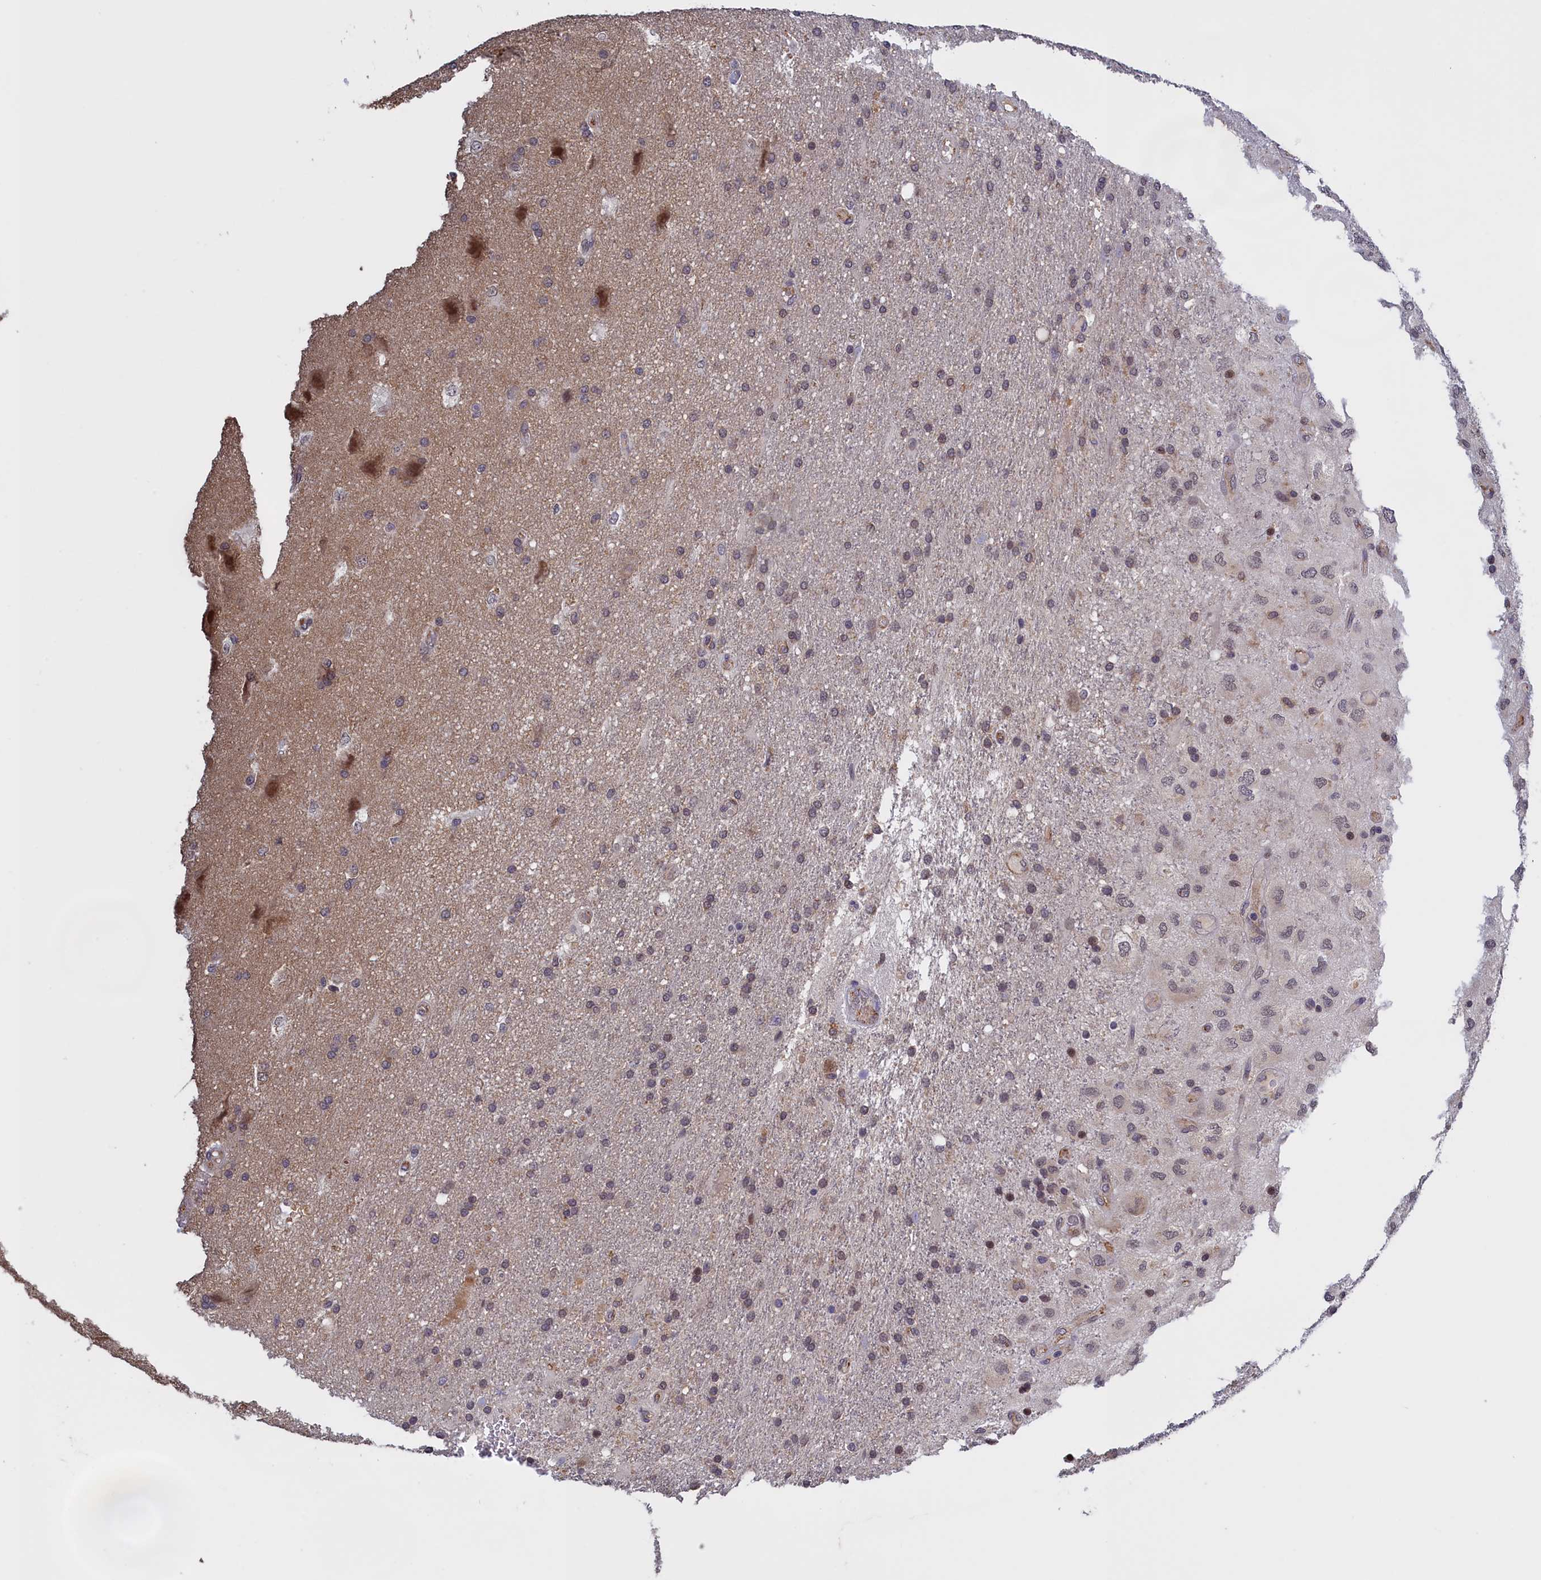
{"staining": {"intensity": "weak", "quantity": "<25%", "location": "cytoplasmic/membranous"}, "tissue": "glioma", "cell_type": "Tumor cells", "image_type": "cancer", "snomed": [{"axis": "morphology", "description": "Glioma, malignant, Low grade"}, {"axis": "topography", "description": "Brain"}], "caption": "The image shows no staining of tumor cells in glioma. The staining was performed using DAB (3,3'-diaminobenzidine) to visualize the protein expression in brown, while the nuclei were stained in blue with hematoxylin (Magnification: 20x).", "gene": "COL19A1", "patient": {"sex": "male", "age": 66}}